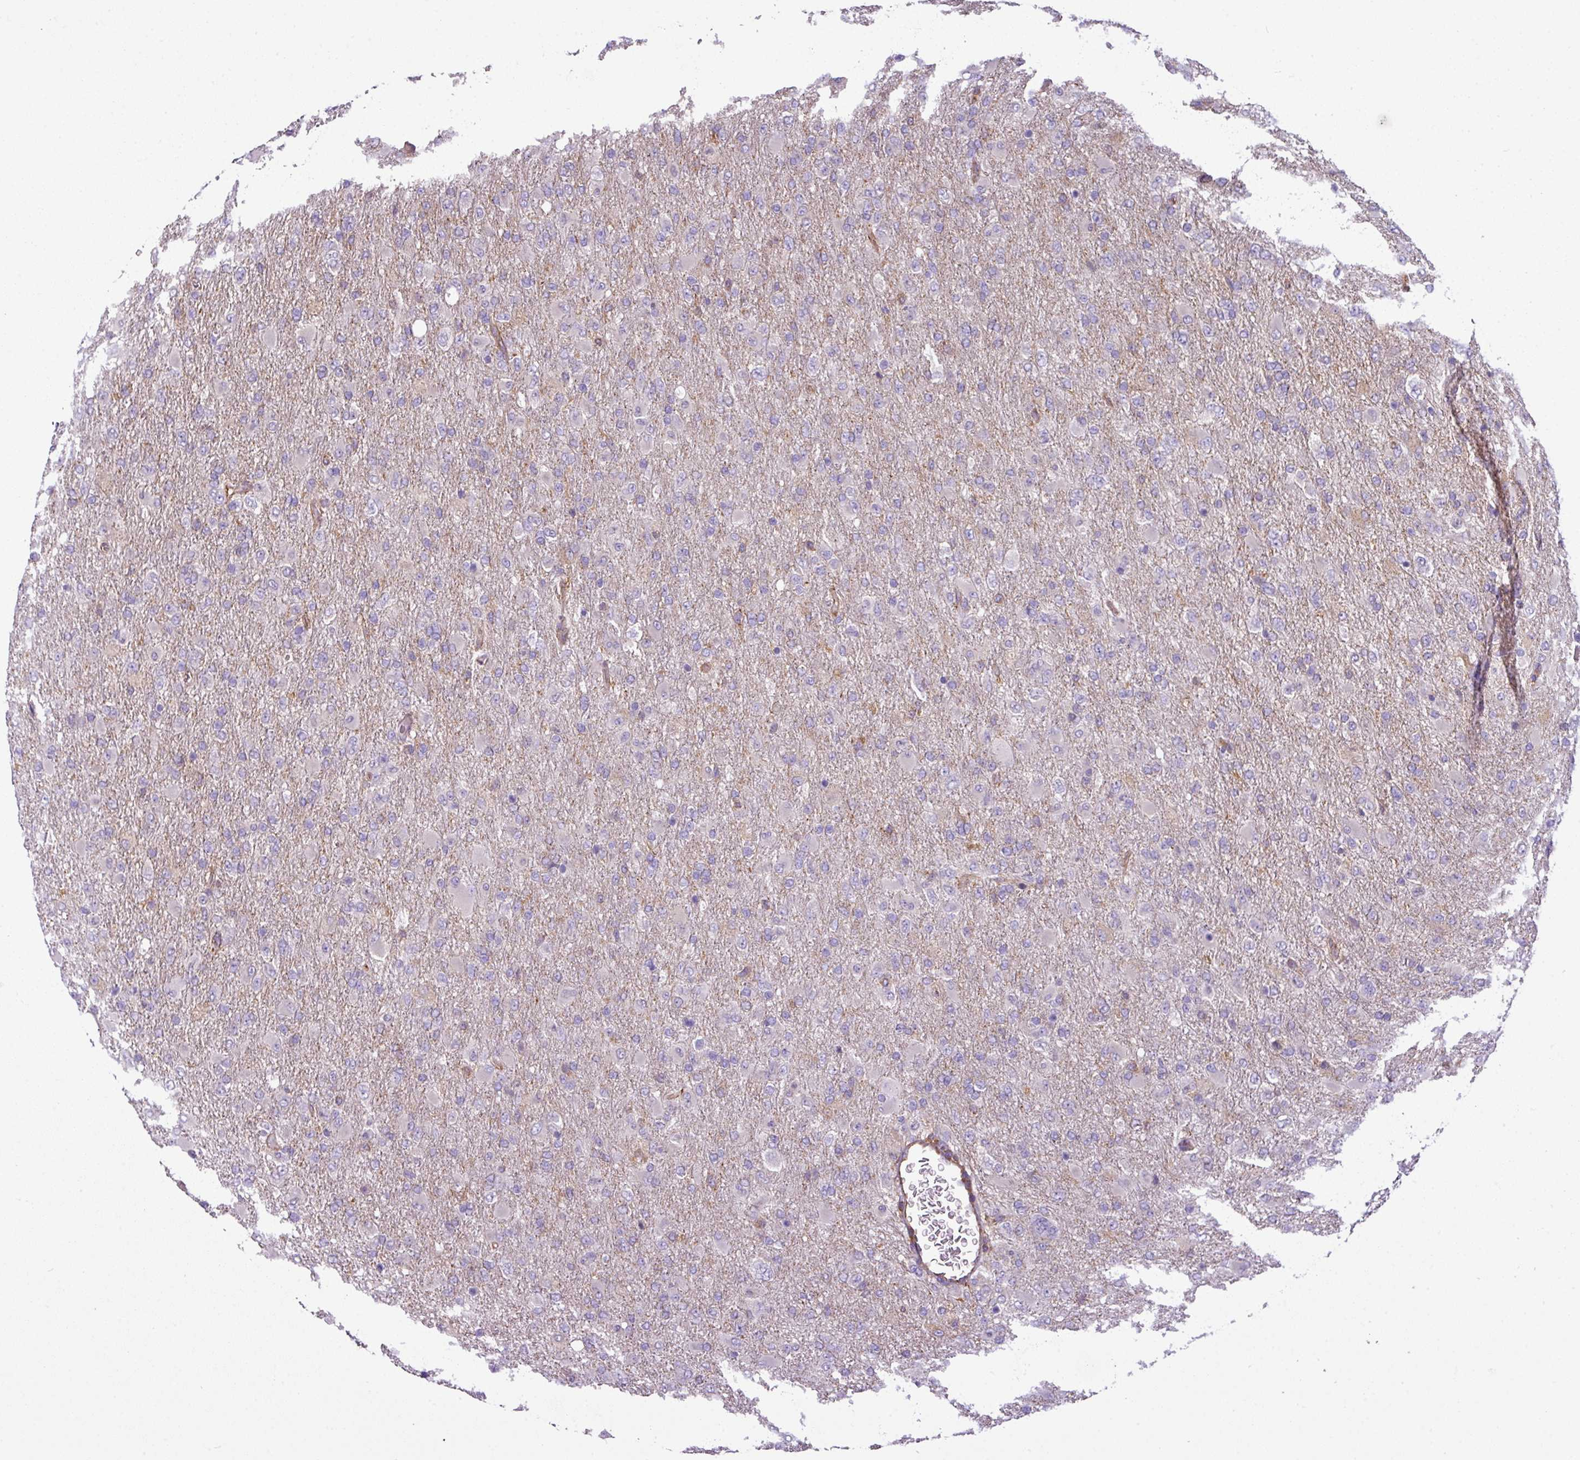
{"staining": {"intensity": "negative", "quantity": "none", "location": "none"}, "tissue": "glioma", "cell_type": "Tumor cells", "image_type": "cancer", "snomed": [{"axis": "morphology", "description": "Glioma, malignant, Low grade"}, {"axis": "topography", "description": "Brain"}], "caption": "There is no significant positivity in tumor cells of malignant glioma (low-grade).", "gene": "XNDC1N", "patient": {"sex": "male", "age": 65}}